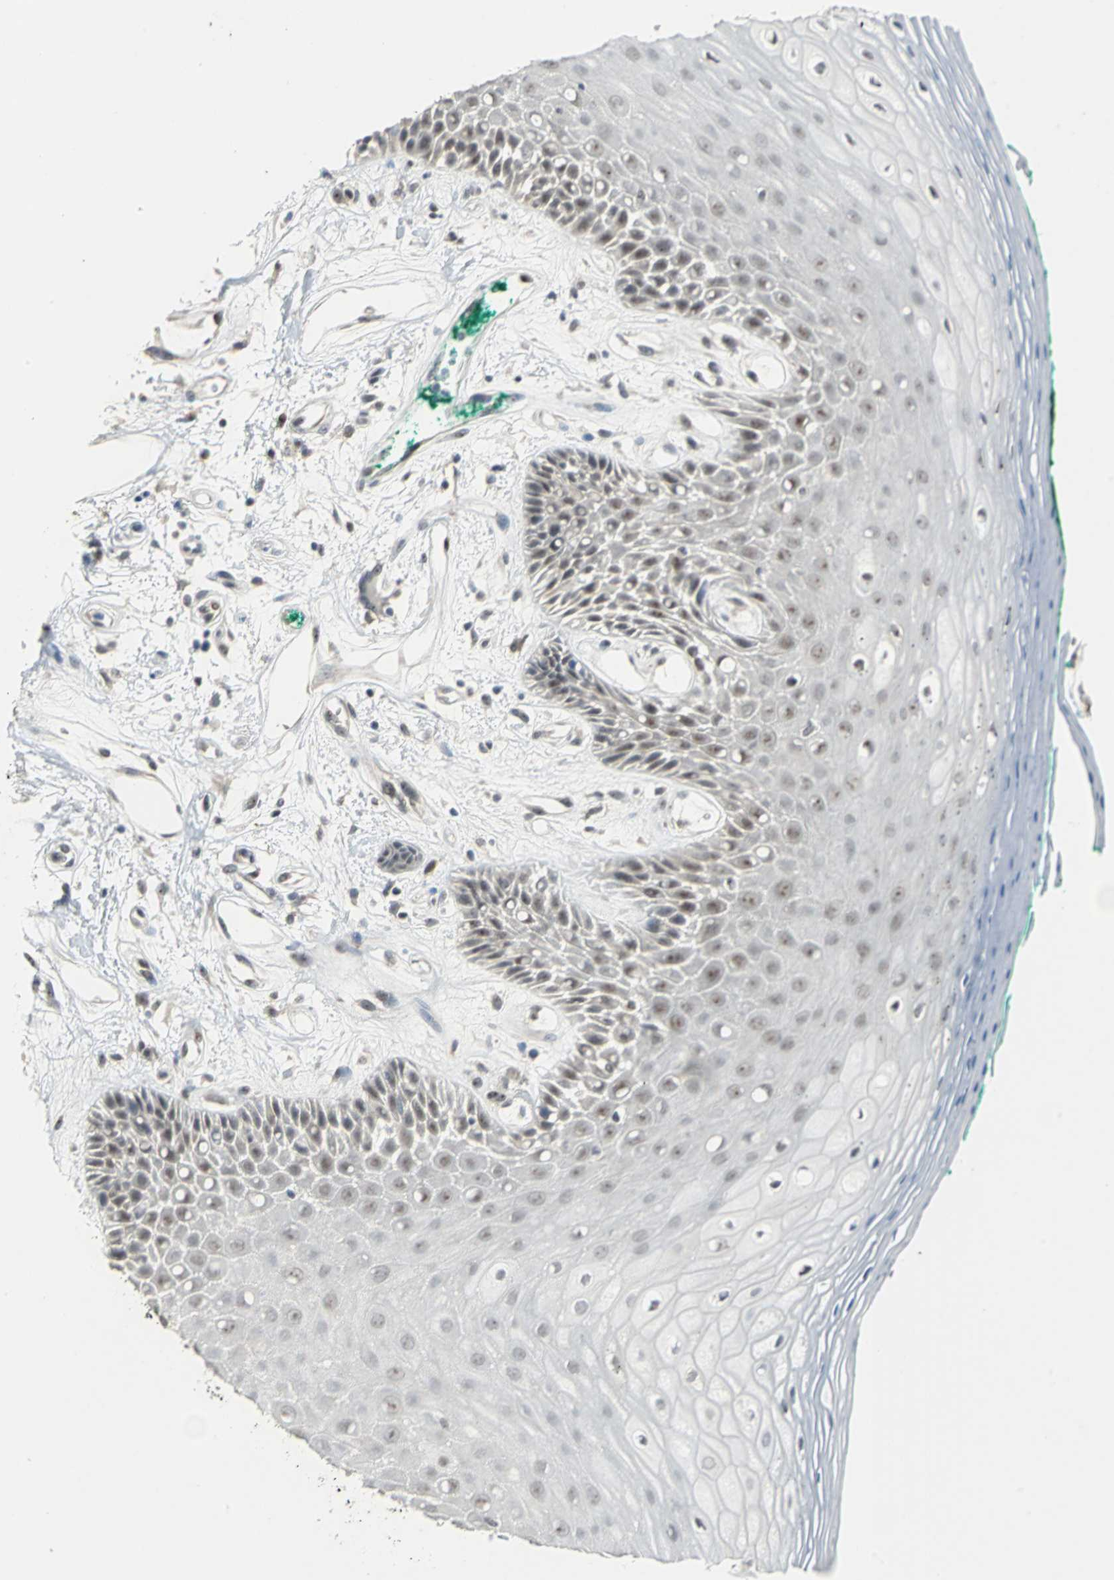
{"staining": {"intensity": "weak", "quantity": "<25%", "location": "nuclear"}, "tissue": "oral mucosa", "cell_type": "Squamous epithelial cells", "image_type": "normal", "snomed": [{"axis": "morphology", "description": "Normal tissue, NOS"}, {"axis": "morphology", "description": "Squamous cell carcinoma, NOS"}, {"axis": "topography", "description": "Skeletal muscle"}, {"axis": "topography", "description": "Oral tissue"}, {"axis": "topography", "description": "Head-Neck"}], "caption": "IHC image of normal human oral mucosa stained for a protein (brown), which exhibits no staining in squamous epithelial cells. (Brightfield microscopy of DAB (3,3'-diaminobenzidine) immunohistochemistry at high magnification).", "gene": "GLI3", "patient": {"sex": "female", "age": 84}}